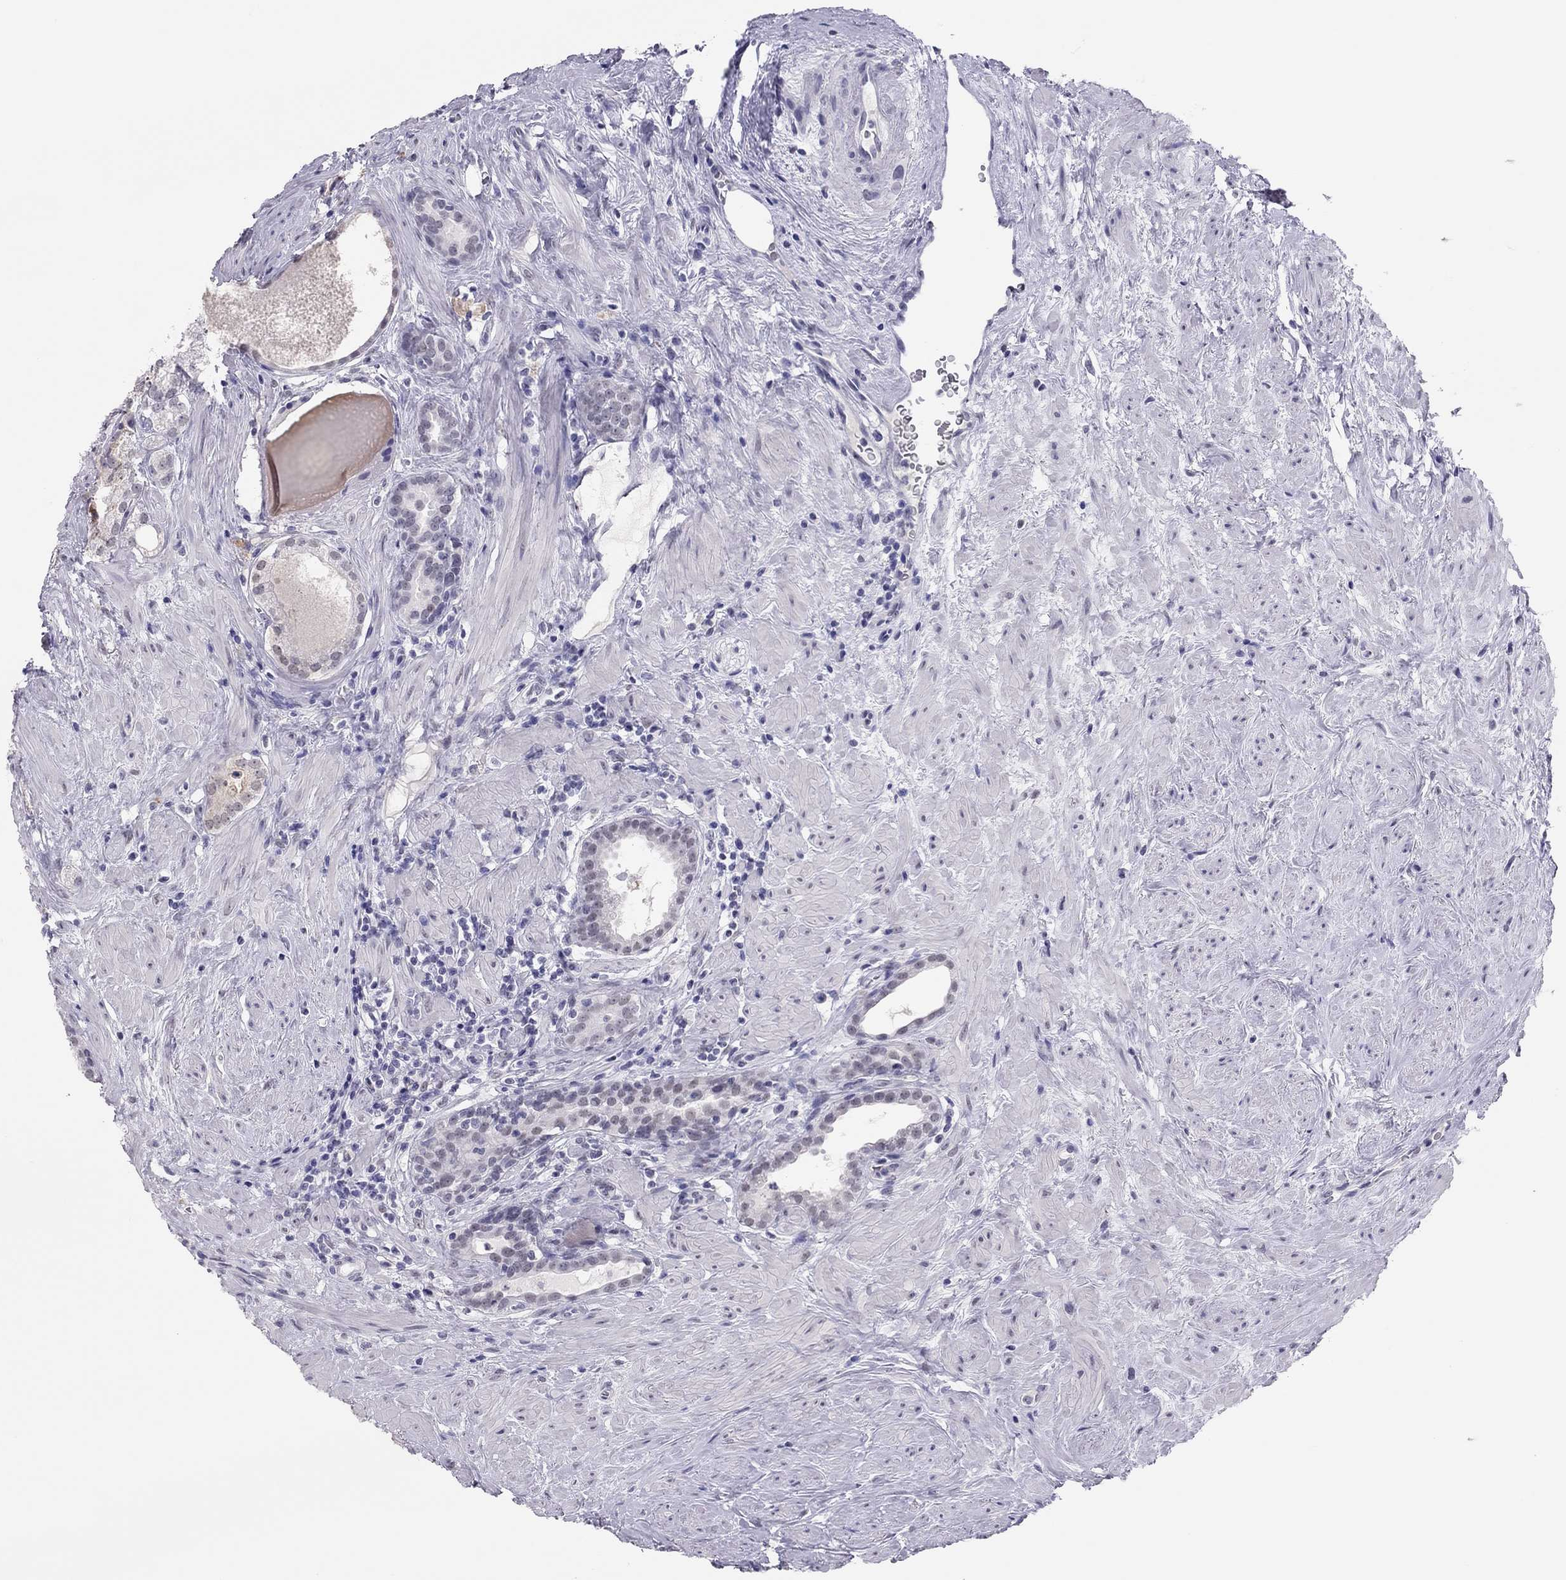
{"staining": {"intensity": "moderate", "quantity": "<25%", "location": "nuclear"}, "tissue": "prostate cancer", "cell_type": "Tumor cells", "image_type": "cancer", "snomed": [{"axis": "morphology", "description": "Adenocarcinoma, NOS"}, {"axis": "morphology", "description": "Adenocarcinoma, High grade"}, {"axis": "topography", "description": "Prostate"}], "caption": "Prostate adenocarcinoma stained with a brown dye shows moderate nuclear positive expression in approximately <25% of tumor cells.", "gene": "PHOX2A", "patient": {"sex": "male", "age": 64}}